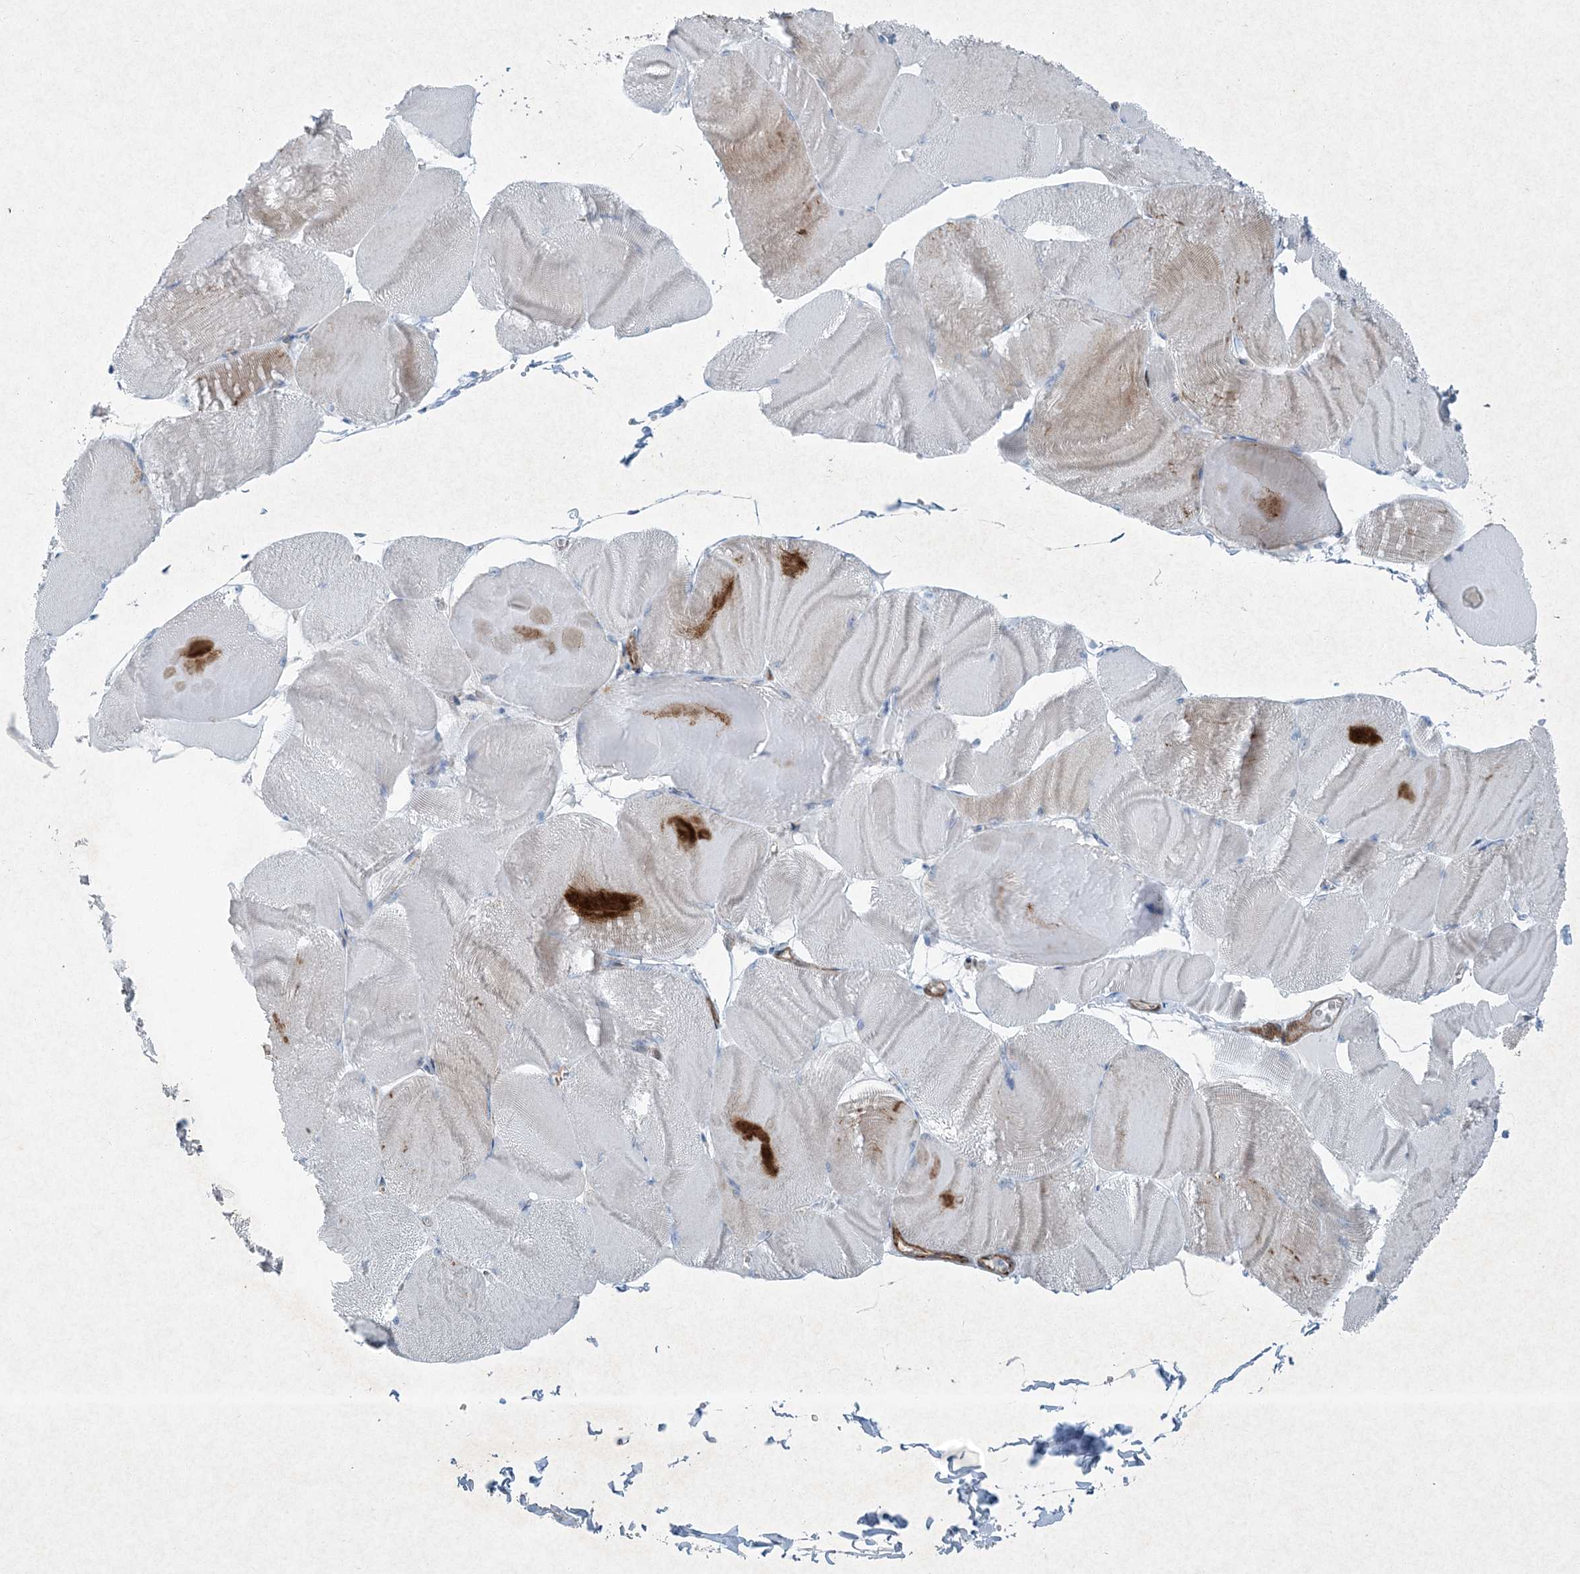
{"staining": {"intensity": "negative", "quantity": "none", "location": "none"}, "tissue": "skeletal muscle", "cell_type": "Myocytes", "image_type": "normal", "snomed": [{"axis": "morphology", "description": "Normal tissue, NOS"}, {"axis": "morphology", "description": "Basal cell carcinoma"}, {"axis": "topography", "description": "Skeletal muscle"}], "caption": "Skeletal muscle stained for a protein using IHC exhibits no expression myocytes.", "gene": "PGM5", "patient": {"sex": "female", "age": 64}}